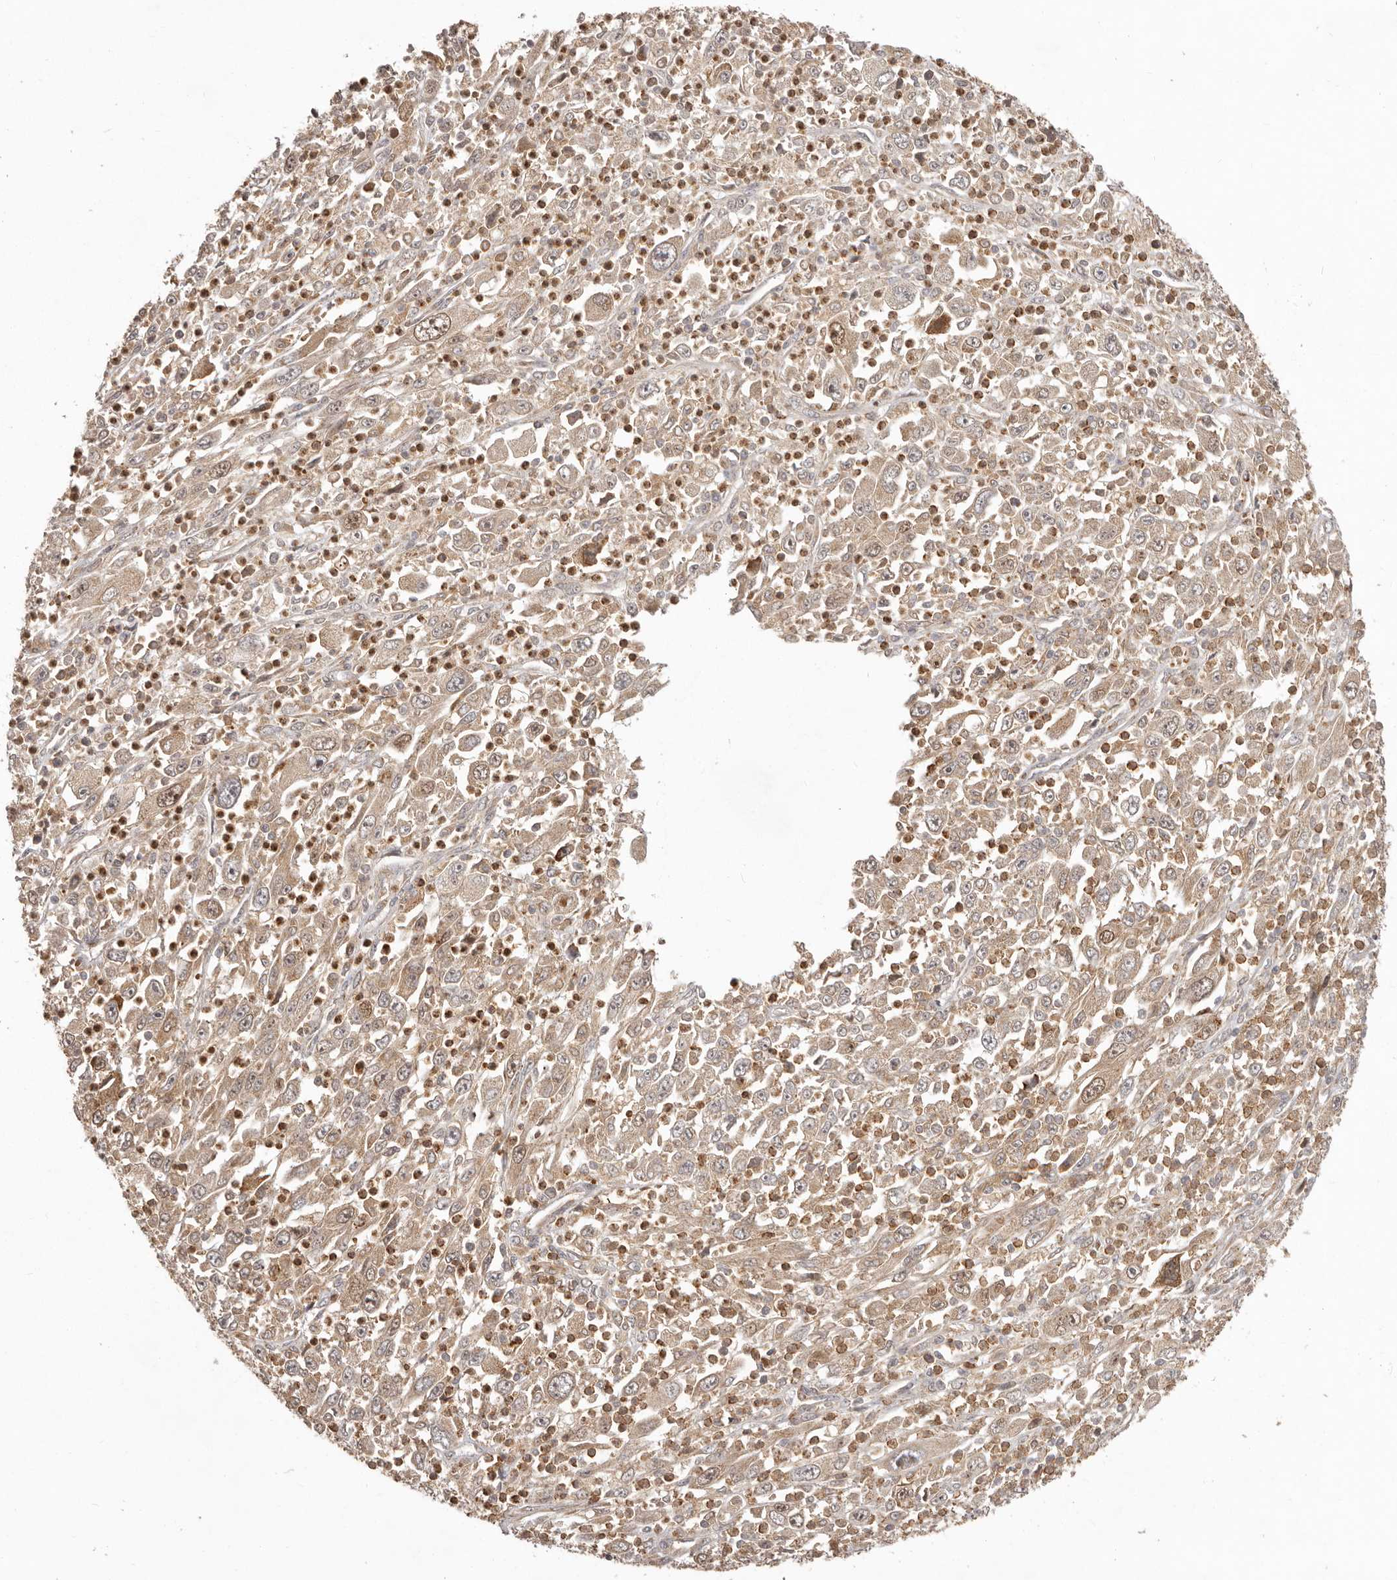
{"staining": {"intensity": "moderate", "quantity": ">75%", "location": "cytoplasmic/membranous,nuclear"}, "tissue": "melanoma", "cell_type": "Tumor cells", "image_type": "cancer", "snomed": [{"axis": "morphology", "description": "Malignant melanoma, Metastatic site"}, {"axis": "topography", "description": "Skin"}], "caption": "A medium amount of moderate cytoplasmic/membranous and nuclear staining is seen in approximately >75% of tumor cells in melanoma tissue.", "gene": "RNF187", "patient": {"sex": "female", "age": 56}}